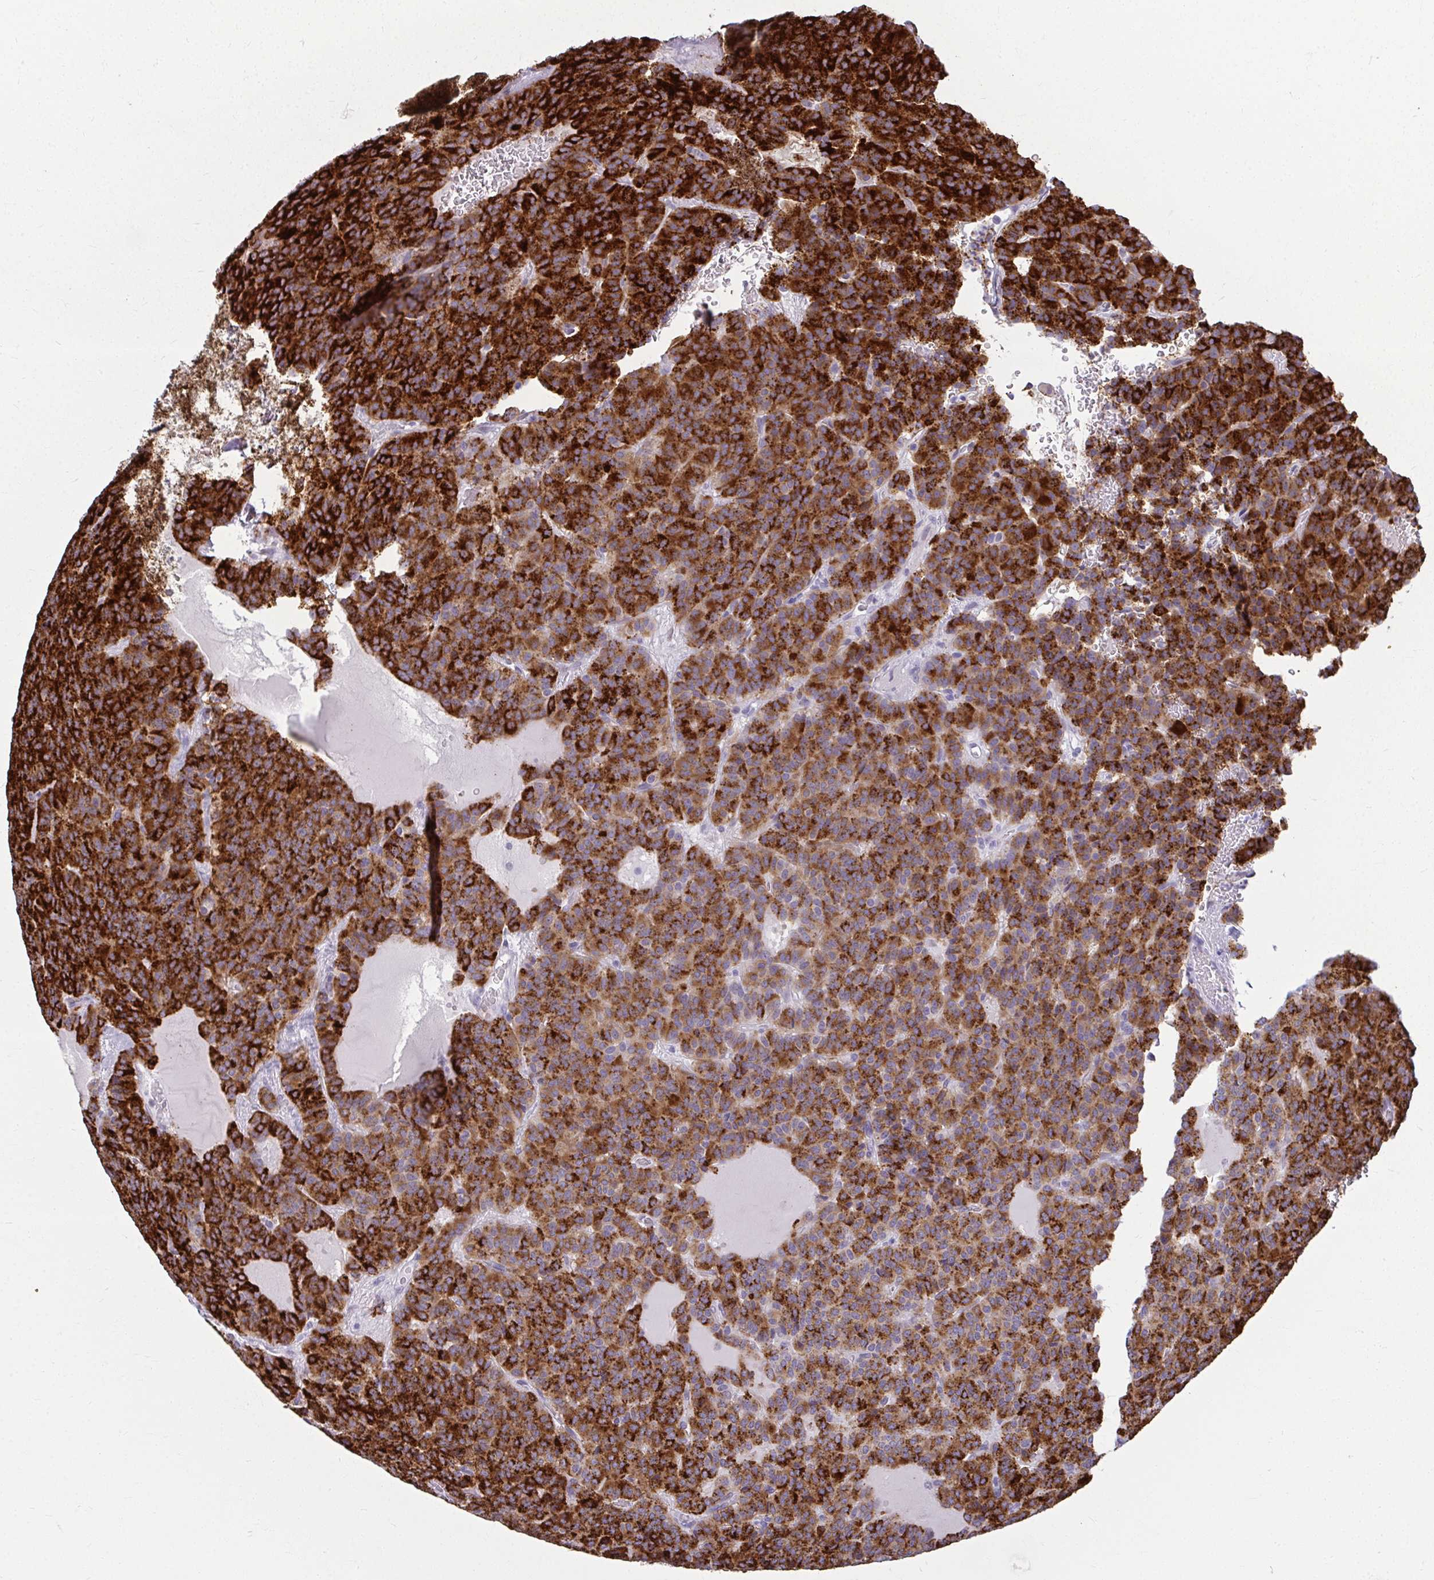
{"staining": {"intensity": "strong", "quantity": ">75%", "location": "cytoplasmic/membranous"}, "tissue": "carcinoid", "cell_type": "Tumor cells", "image_type": "cancer", "snomed": [{"axis": "morphology", "description": "Carcinoid, malignant, NOS"}, {"axis": "topography", "description": "Lung"}], "caption": "Tumor cells reveal strong cytoplasmic/membranous staining in approximately >75% of cells in malignant carcinoid.", "gene": "ODF1", "patient": {"sex": "male", "age": 70}}